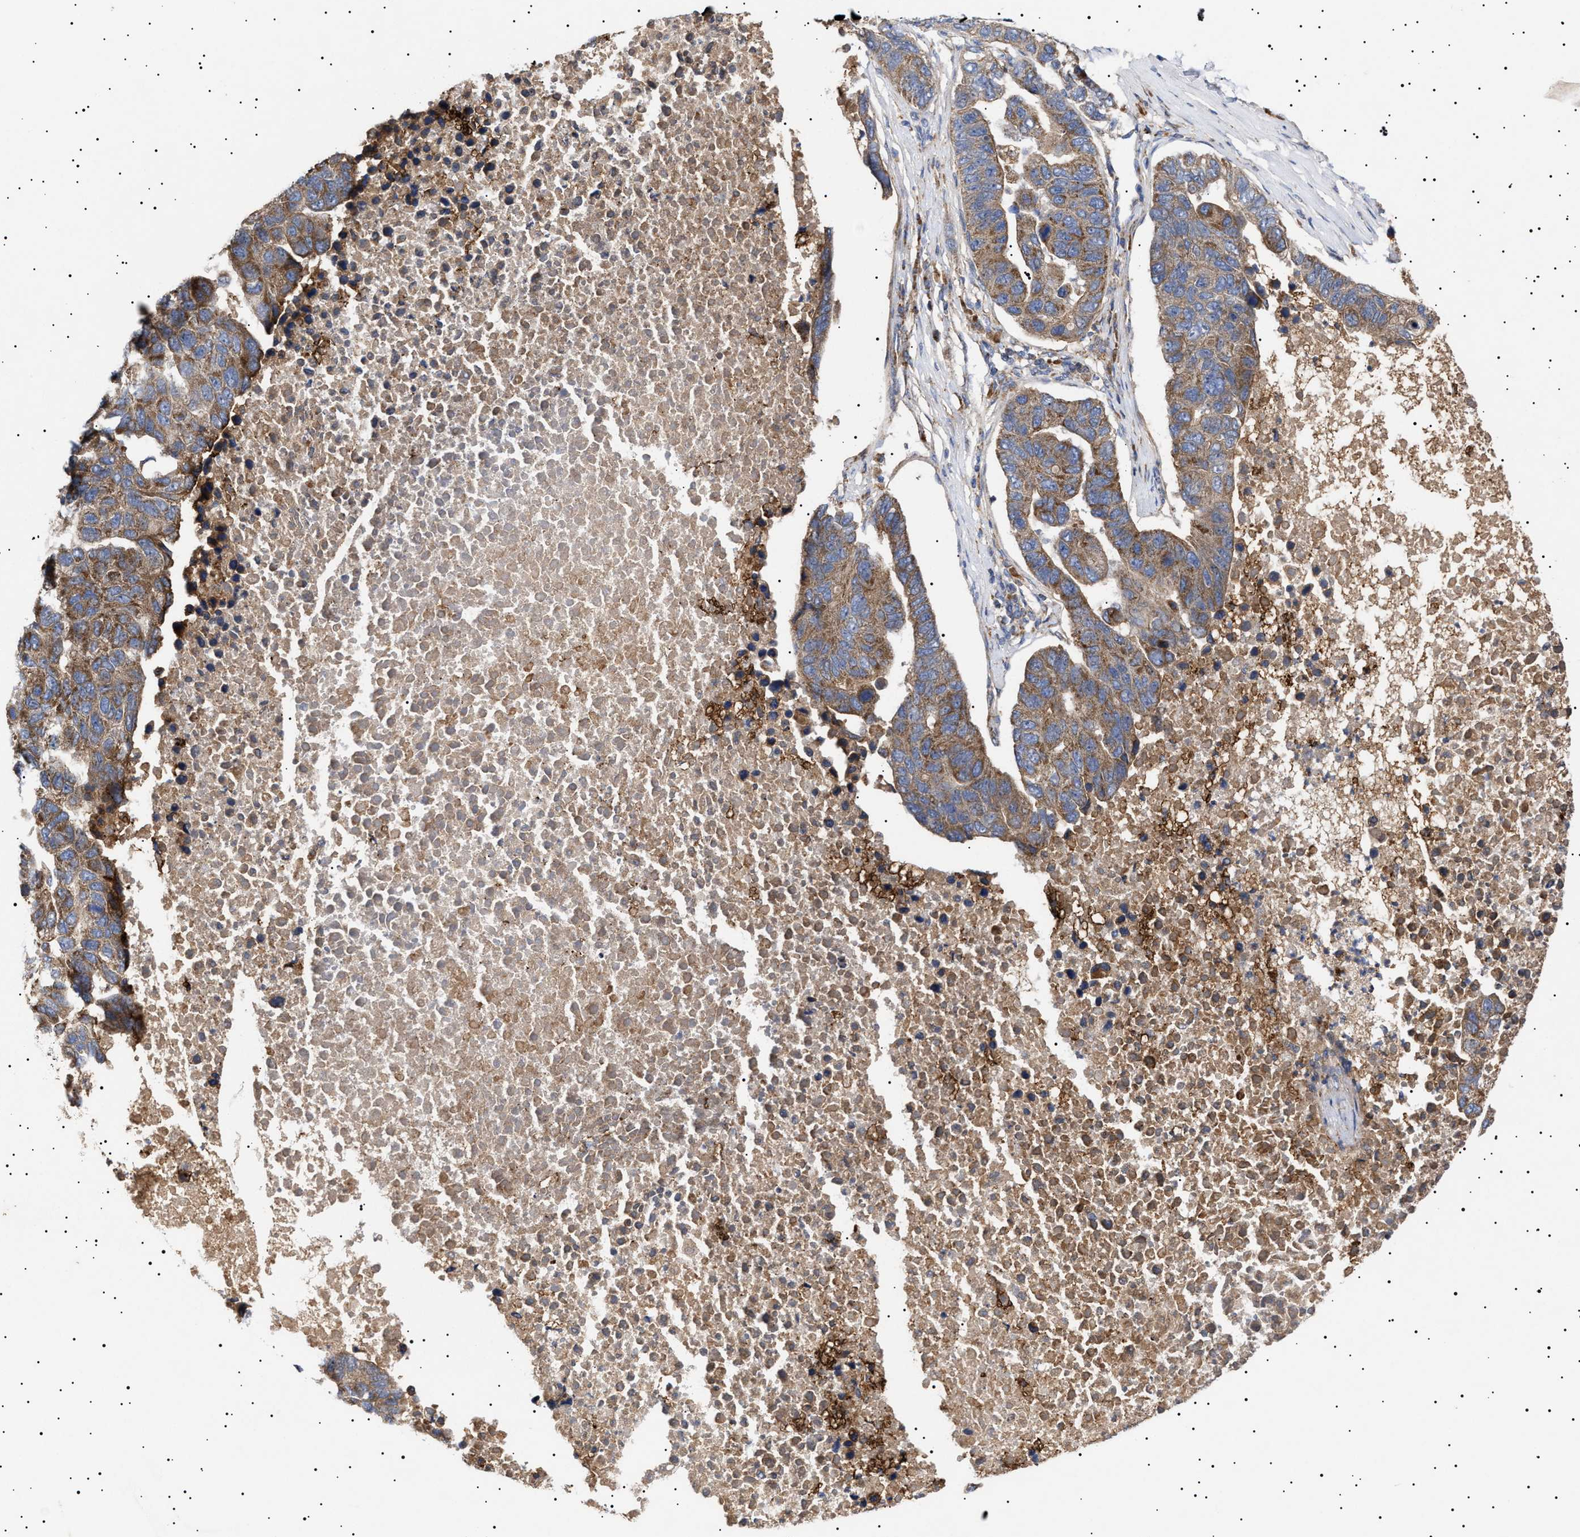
{"staining": {"intensity": "moderate", "quantity": ">75%", "location": "cytoplasmic/membranous"}, "tissue": "pancreatic cancer", "cell_type": "Tumor cells", "image_type": "cancer", "snomed": [{"axis": "morphology", "description": "Adenocarcinoma, NOS"}, {"axis": "topography", "description": "Pancreas"}], "caption": "A histopathology image showing moderate cytoplasmic/membranous staining in about >75% of tumor cells in pancreatic adenocarcinoma, as visualized by brown immunohistochemical staining.", "gene": "MRPL10", "patient": {"sex": "female", "age": 61}}